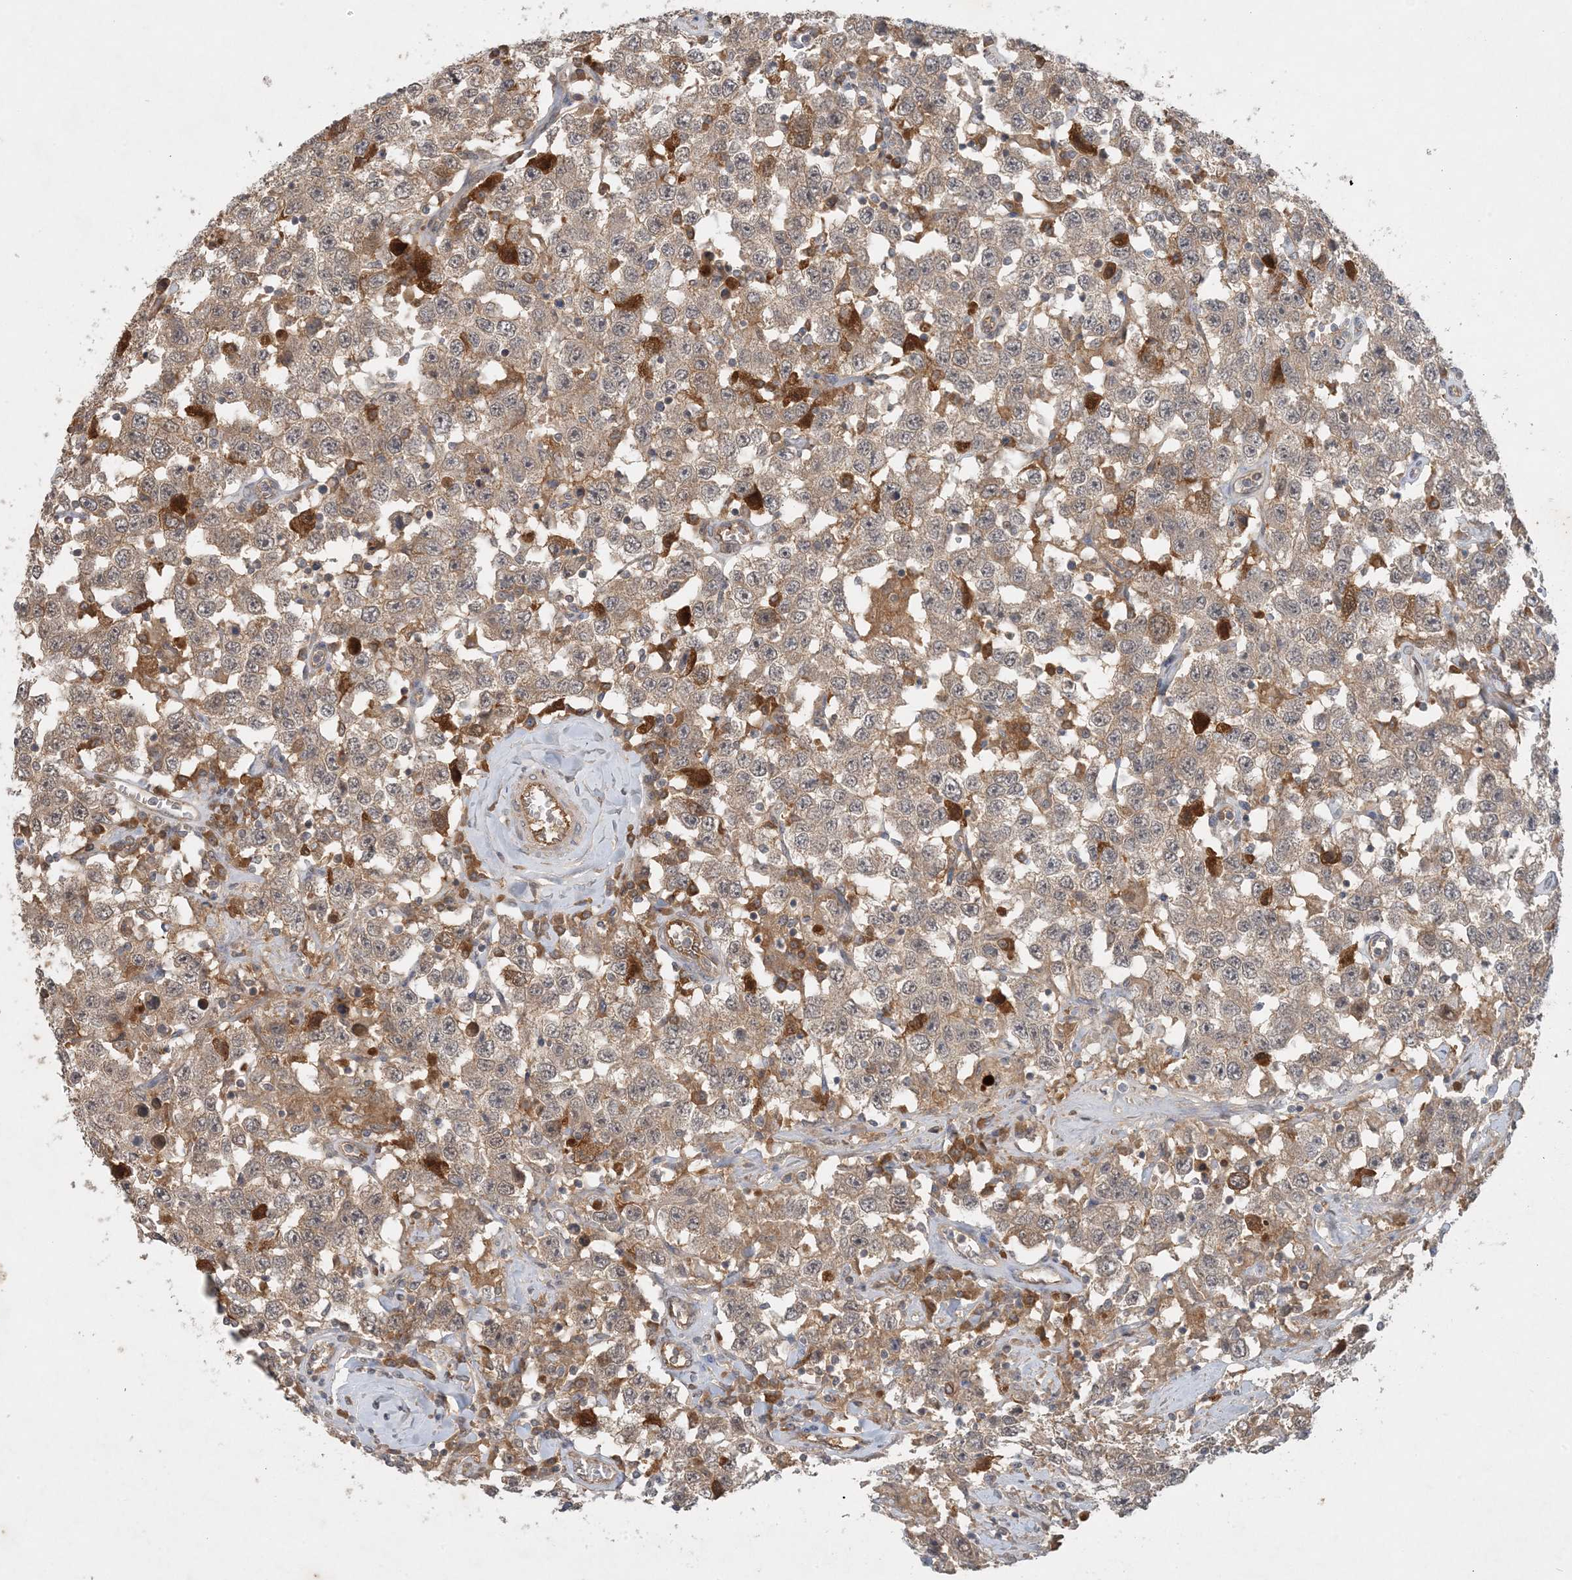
{"staining": {"intensity": "strong", "quantity": "<25%", "location": "cytoplasmic/membranous,nuclear"}, "tissue": "testis cancer", "cell_type": "Tumor cells", "image_type": "cancer", "snomed": [{"axis": "morphology", "description": "Seminoma, NOS"}, {"axis": "topography", "description": "Testis"}], "caption": "About <25% of tumor cells in human seminoma (testis) show strong cytoplasmic/membranous and nuclear protein positivity as visualized by brown immunohistochemical staining.", "gene": "ZCCHC4", "patient": {"sex": "male", "age": 41}}